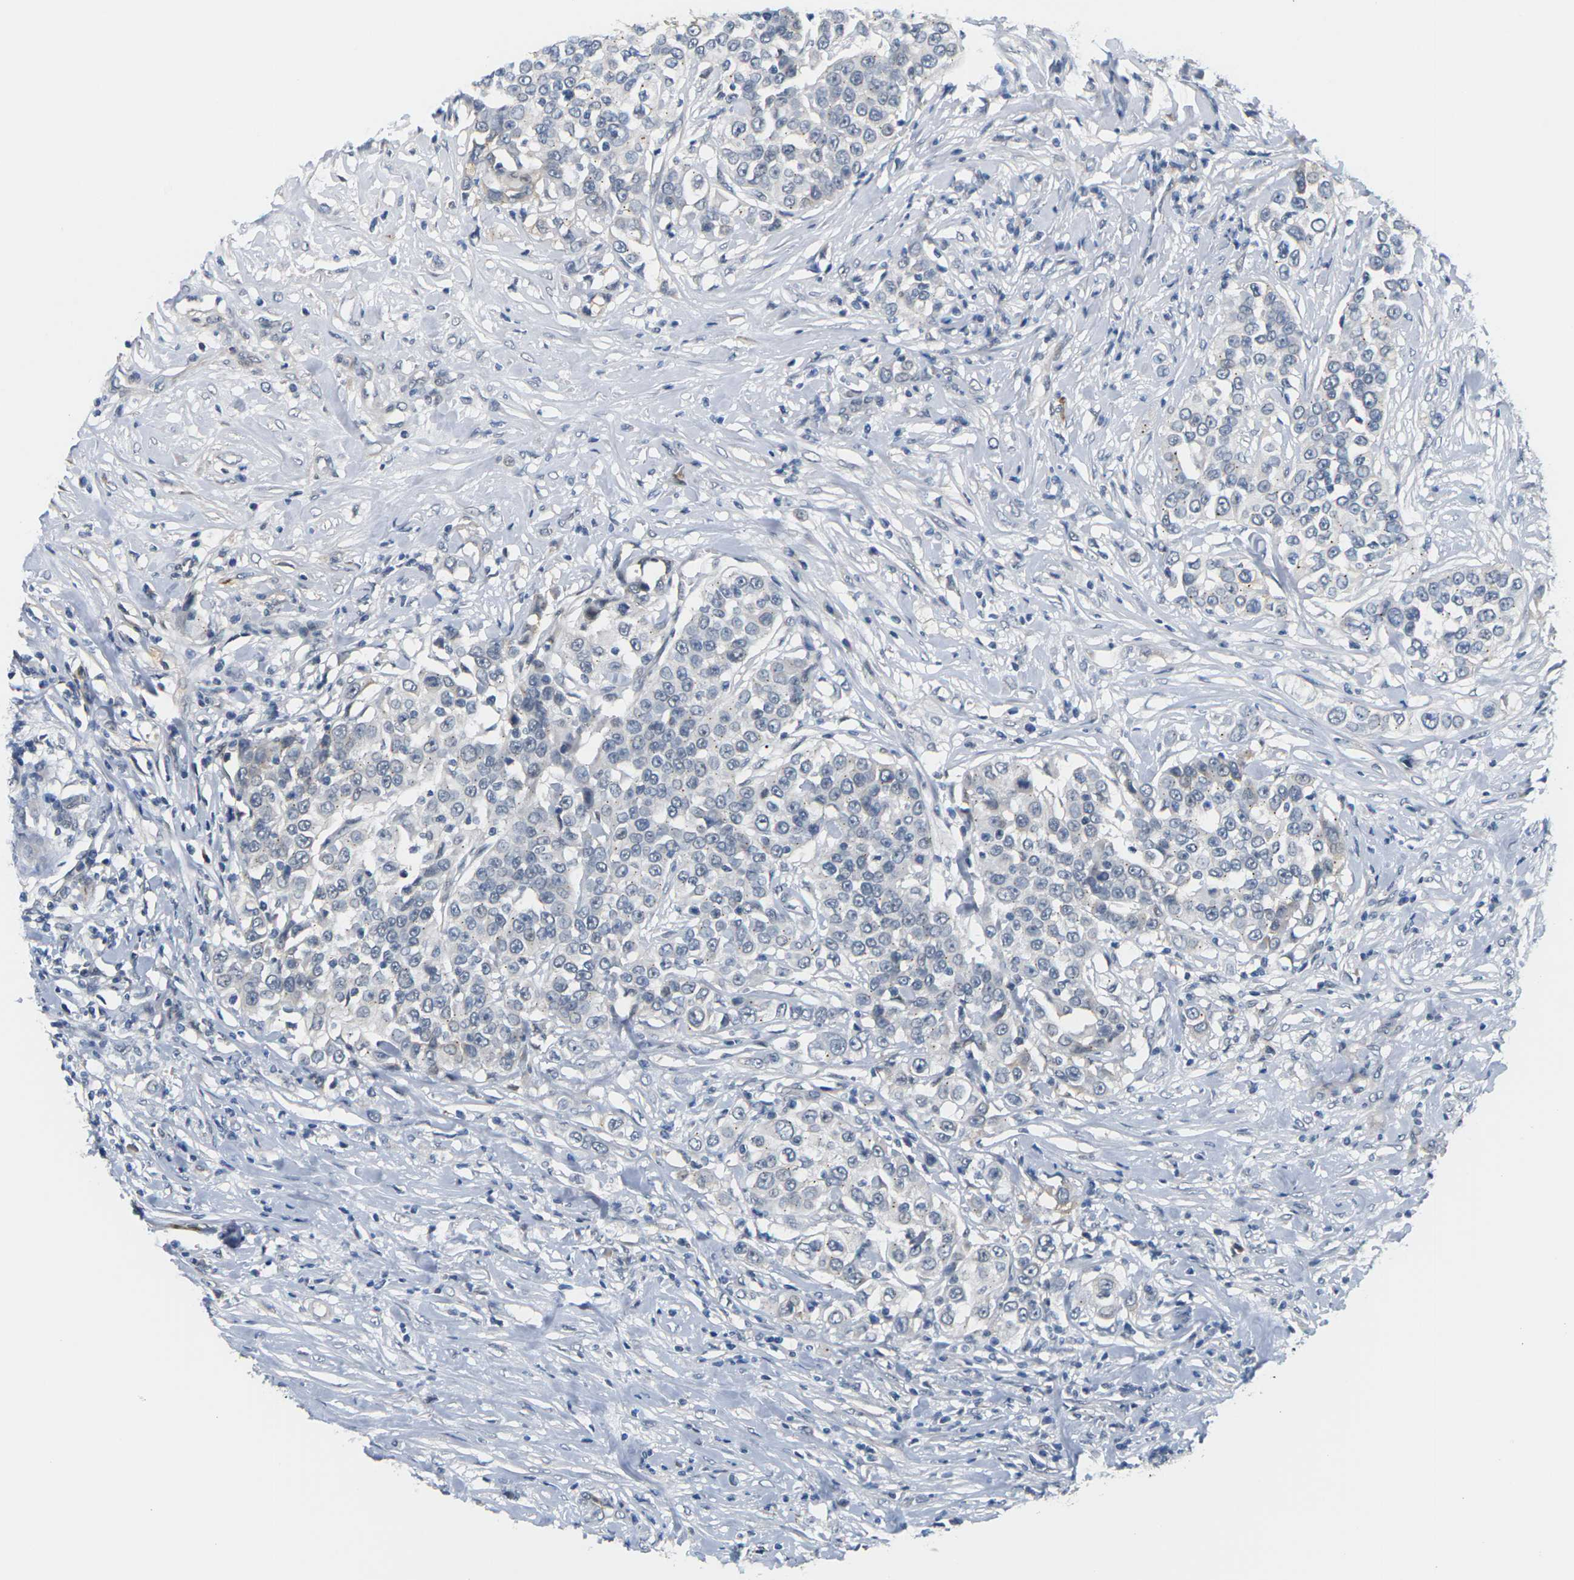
{"staining": {"intensity": "negative", "quantity": "none", "location": "none"}, "tissue": "urothelial cancer", "cell_type": "Tumor cells", "image_type": "cancer", "snomed": [{"axis": "morphology", "description": "Urothelial carcinoma, High grade"}, {"axis": "topography", "description": "Urinary bladder"}], "caption": "Immunohistochemical staining of high-grade urothelial carcinoma reveals no significant expression in tumor cells.", "gene": "PKP2", "patient": {"sex": "female", "age": 80}}